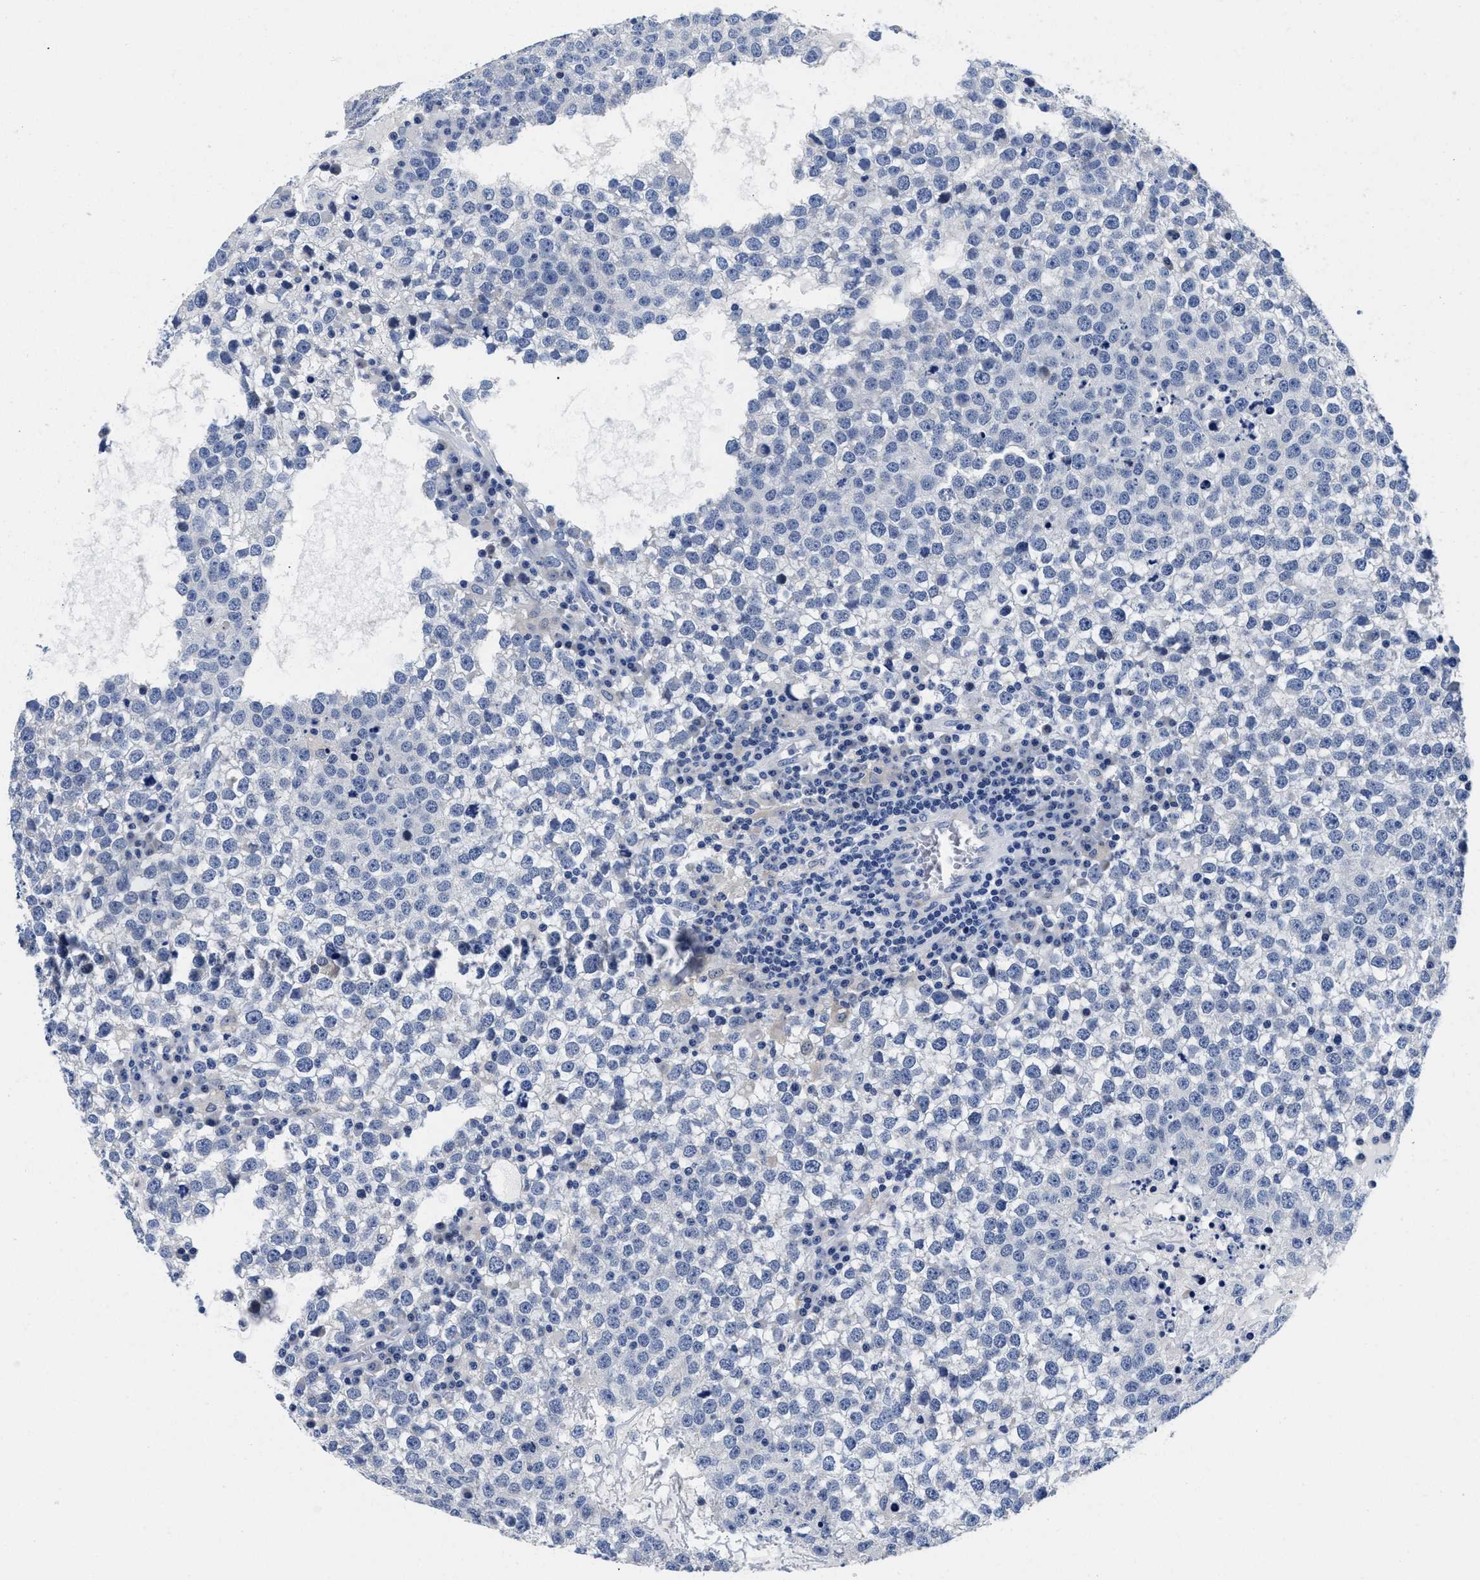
{"staining": {"intensity": "negative", "quantity": "none", "location": "none"}, "tissue": "testis cancer", "cell_type": "Tumor cells", "image_type": "cancer", "snomed": [{"axis": "morphology", "description": "Seminoma, NOS"}, {"axis": "topography", "description": "Testis"}], "caption": "IHC micrograph of neoplastic tissue: human testis cancer (seminoma) stained with DAB (3,3'-diaminobenzidine) shows no significant protein expression in tumor cells.", "gene": "SLC35F1", "patient": {"sex": "male", "age": 65}}